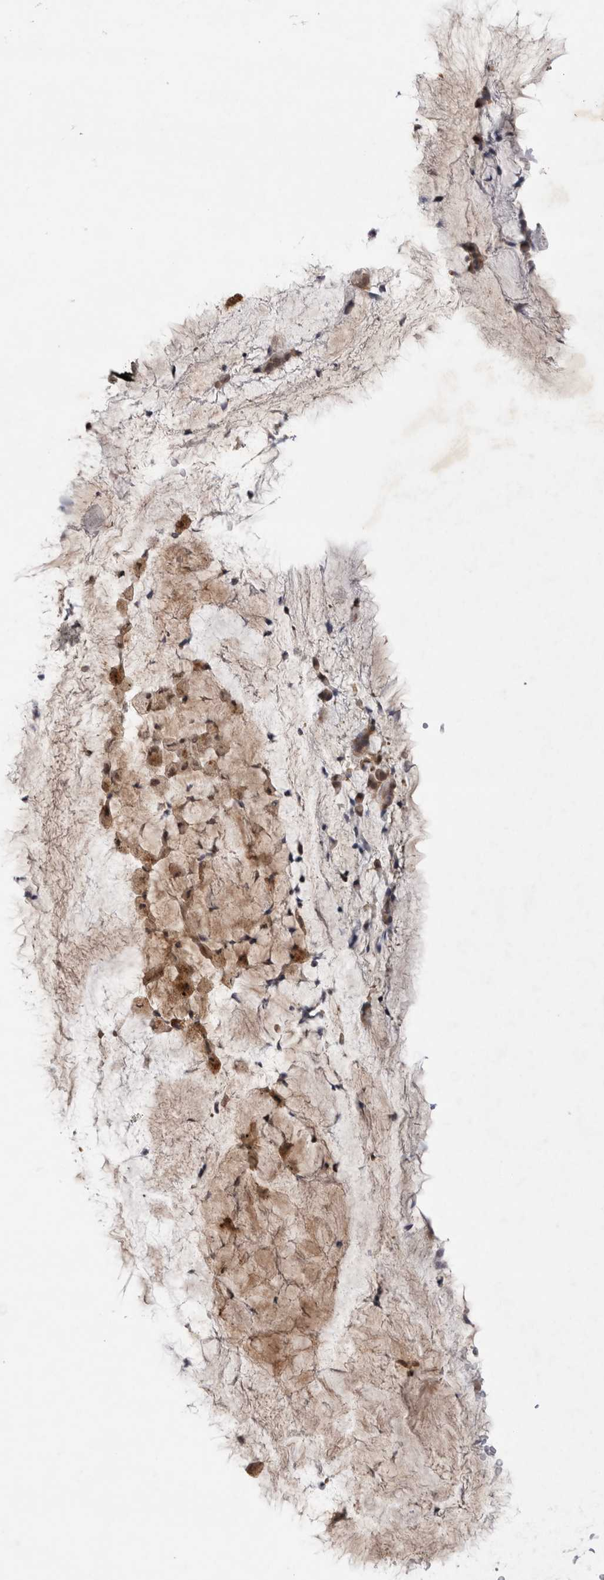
{"staining": {"intensity": "moderate", "quantity": ">75%", "location": "cytoplasmic/membranous,nuclear"}, "tissue": "bronchus", "cell_type": "Respiratory epithelial cells", "image_type": "normal", "snomed": [{"axis": "morphology", "description": "Normal tissue, NOS"}, {"axis": "topography", "description": "Cartilage tissue"}], "caption": "Immunohistochemical staining of unremarkable human bronchus reveals medium levels of moderate cytoplasmic/membranous,nuclear positivity in about >75% of respiratory epithelial cells.", "gene": "EIF3E", "patient": {"sex": "female", "age": 63}}